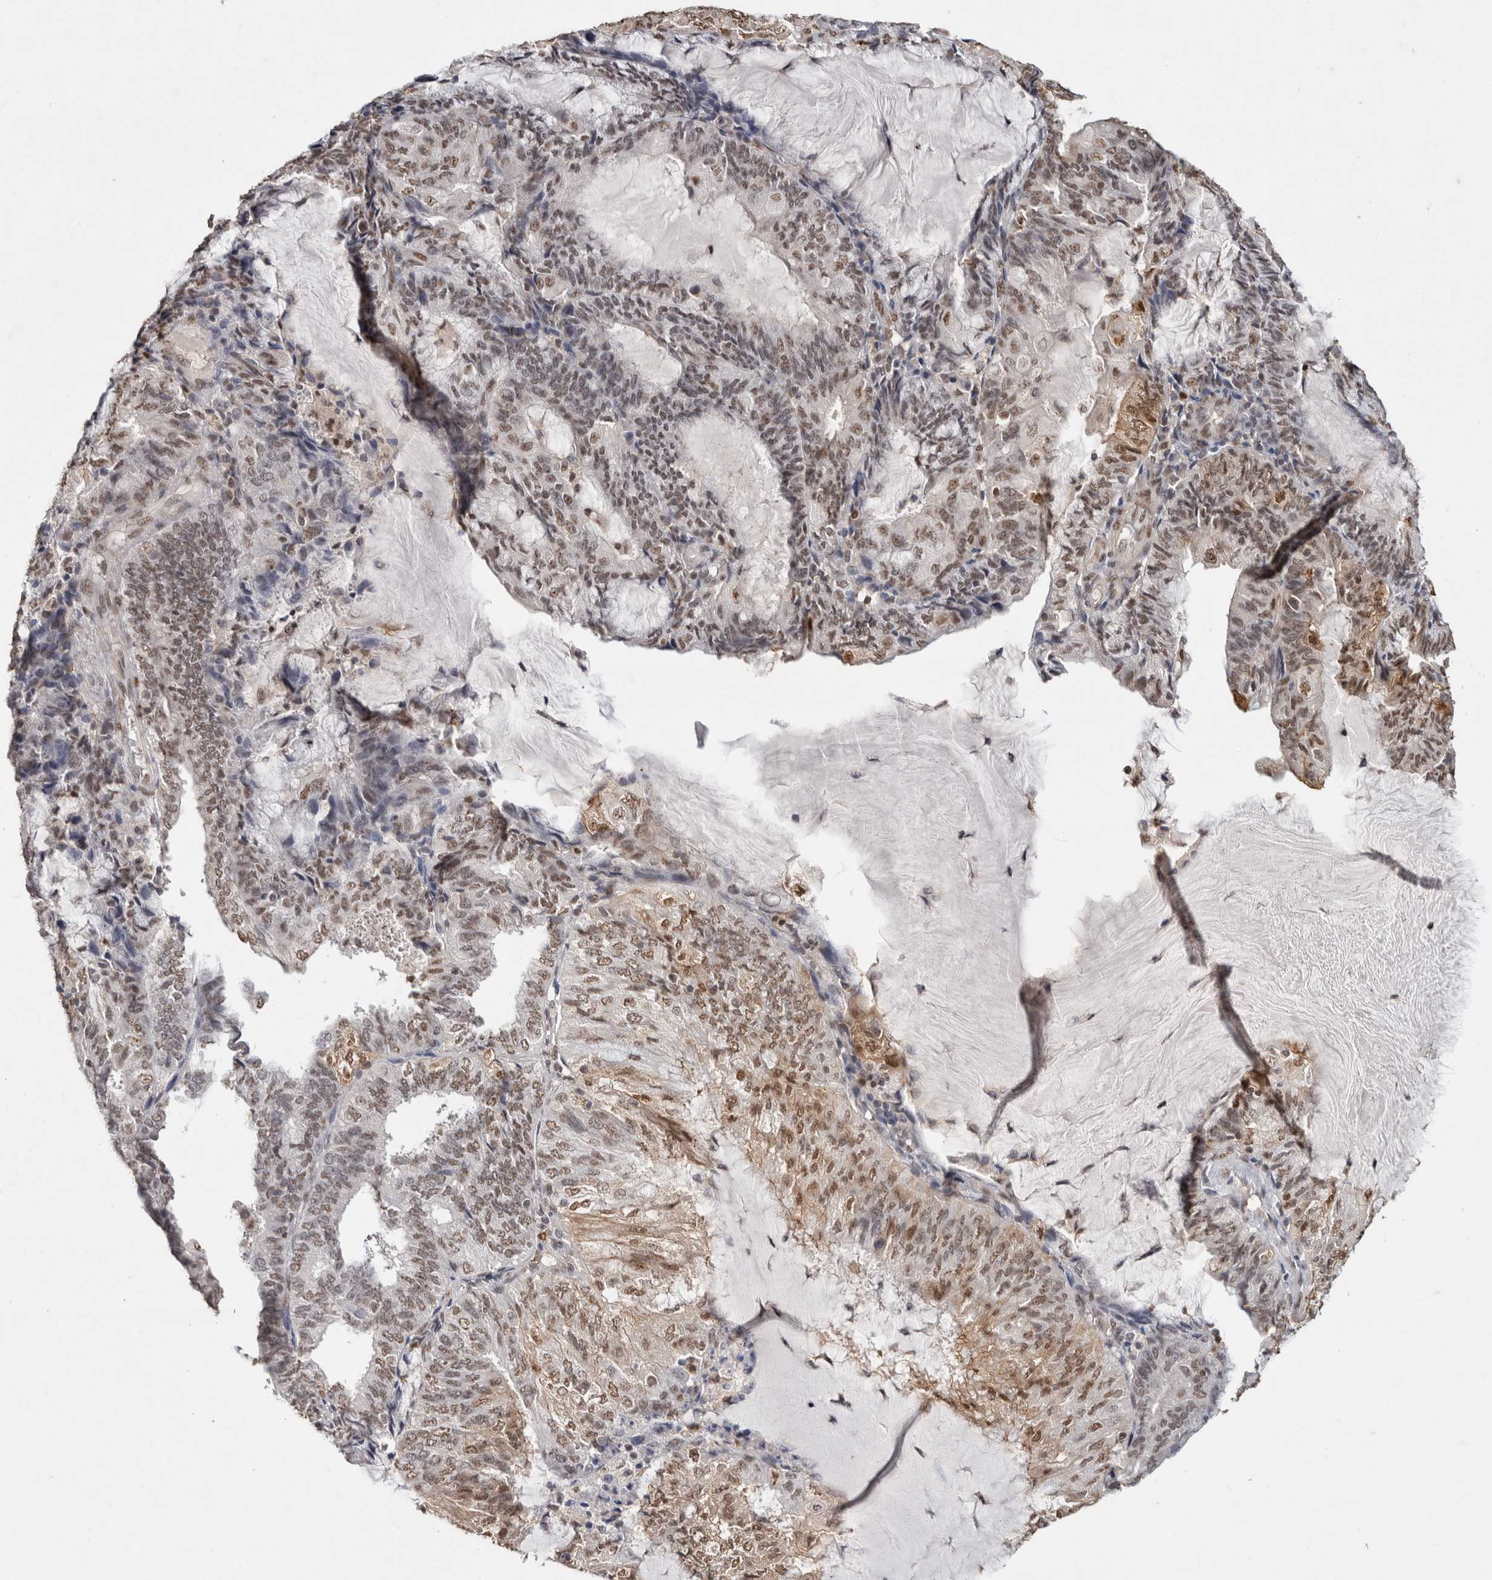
{"staining": {"intensity": "weak", "quantity": ">75%", "location": "nuclear"}, "tissue": "endometrial cancer", "cell_type": "Tumor cells", "image_type": "cancer", "snomed": [{"axis": "morphology", "description": "Adenocarcinoma, NOS"}, {"axis": "topography", "description": "Endometrium"}], "caption": "IHC histopathology image of neoplastic tissue: human endometrial cancer stained using IHC demonstrates low levels of weak protein expression localized specifically in the nuclear of tumor cells, appearing as a nuclear brown color.", "gene": "RPS6KA2", "patient": {"sex": "female", "age": 81}}